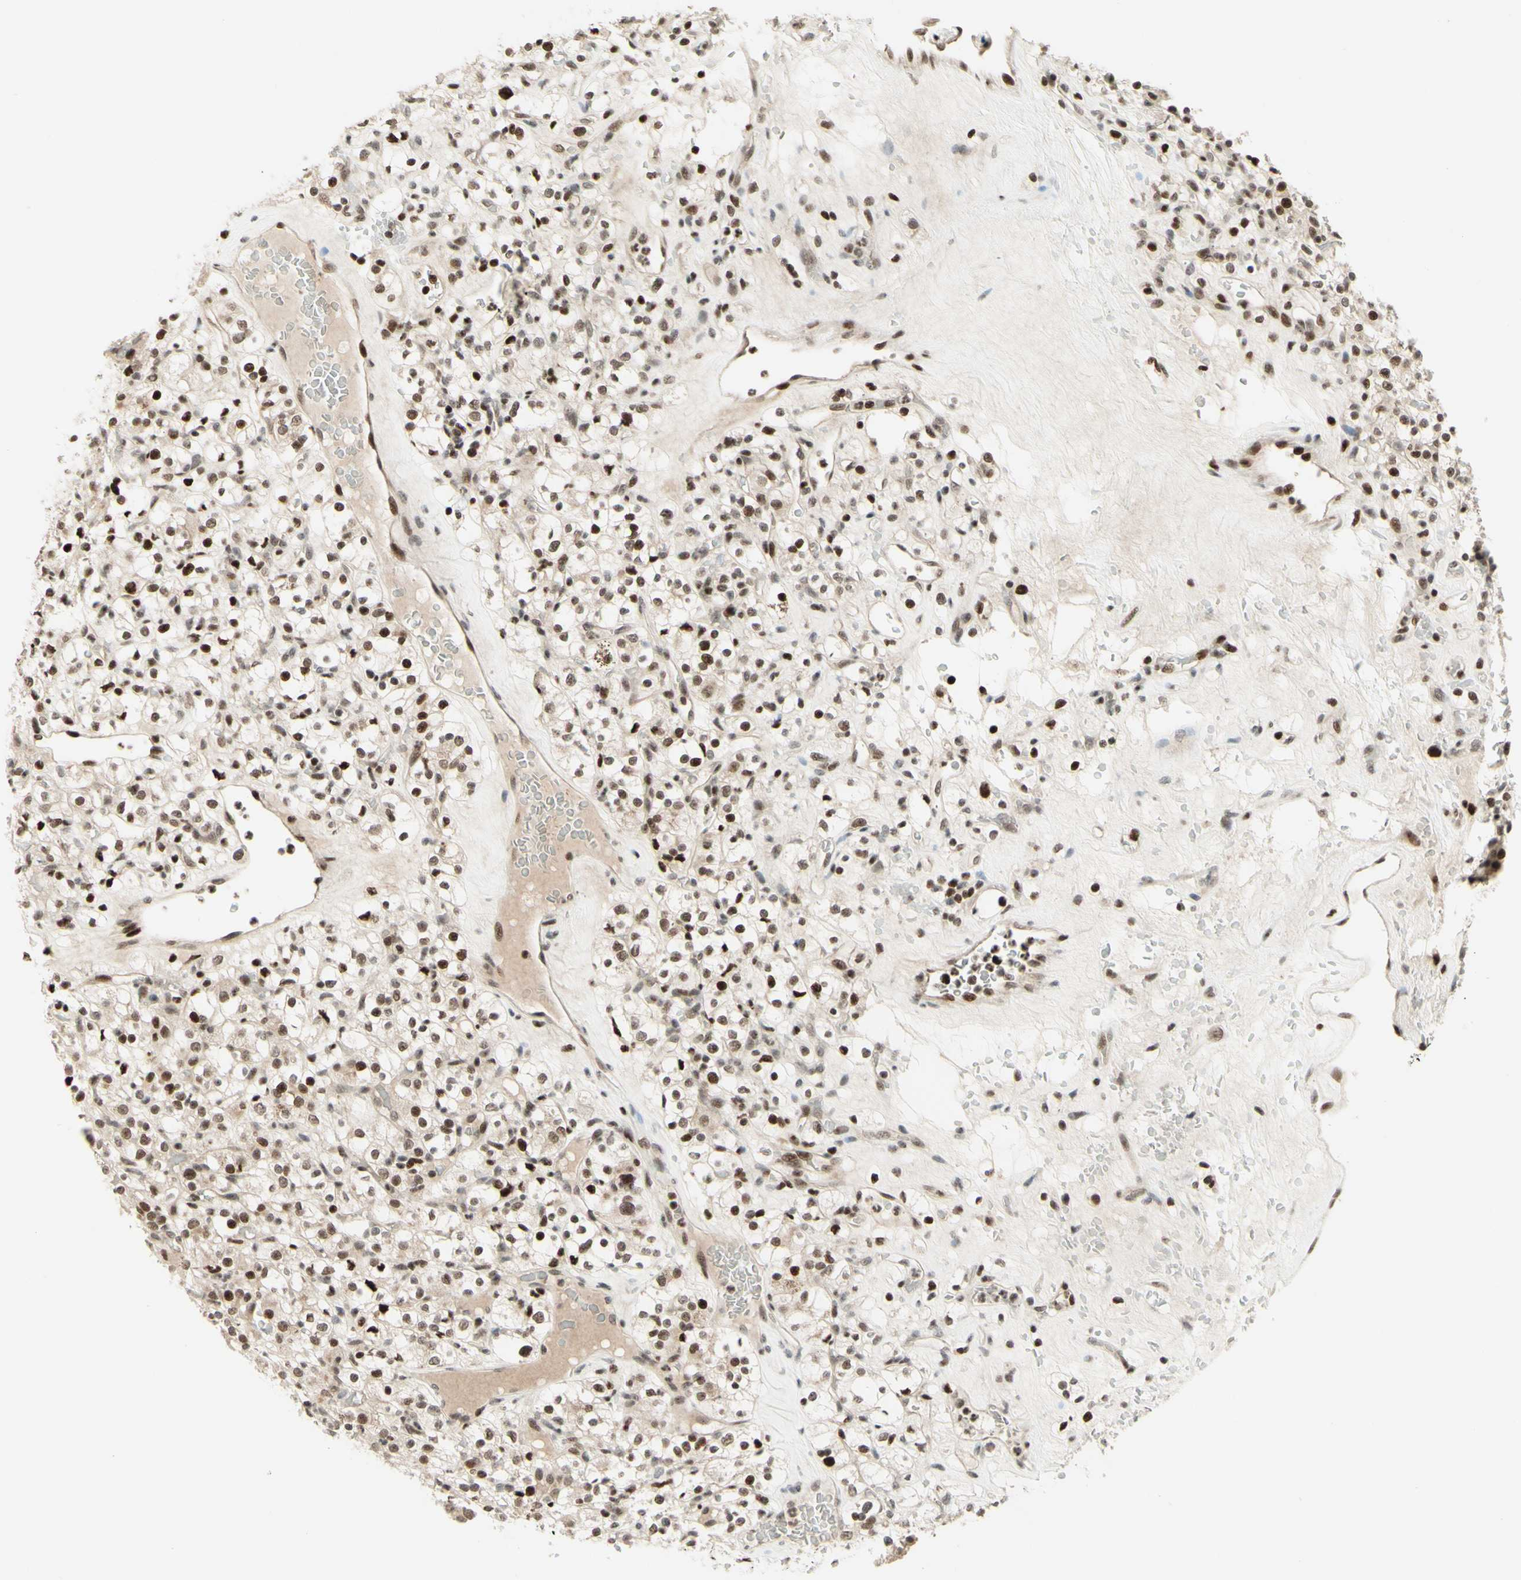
{"staining": {"intensity": "moderate", "quantity": ">75%", "location": "cytoplasmic/membranous,nuclear"}, "tissue": "renal cancer", "cell_type": "Tumor cells", "image_type": "cancer", "snomed": [{"axis": "morphology", "description": "Normal tissue, NOS"}, {"axis": "morphology", "description": "Adenocarcinoma, NOS"}, {"axis": "topography", "description": "Kidney"}], "caption": "Immunohistochemistry staining of renal adenocarcinoma, which displays medium levels of moderate cytoplasmic/membranous and nuclear expression in approximately >75% of tumor cells indicating moderate cytoplasmic/membranous and nuclear protein expression. The staining was performed using DAB (brown) for protein detection and nuclei were counterstained in hematoxylin (blue).", "gene": "CDKL5", "patient": {"sex": "female", "age": 72}}